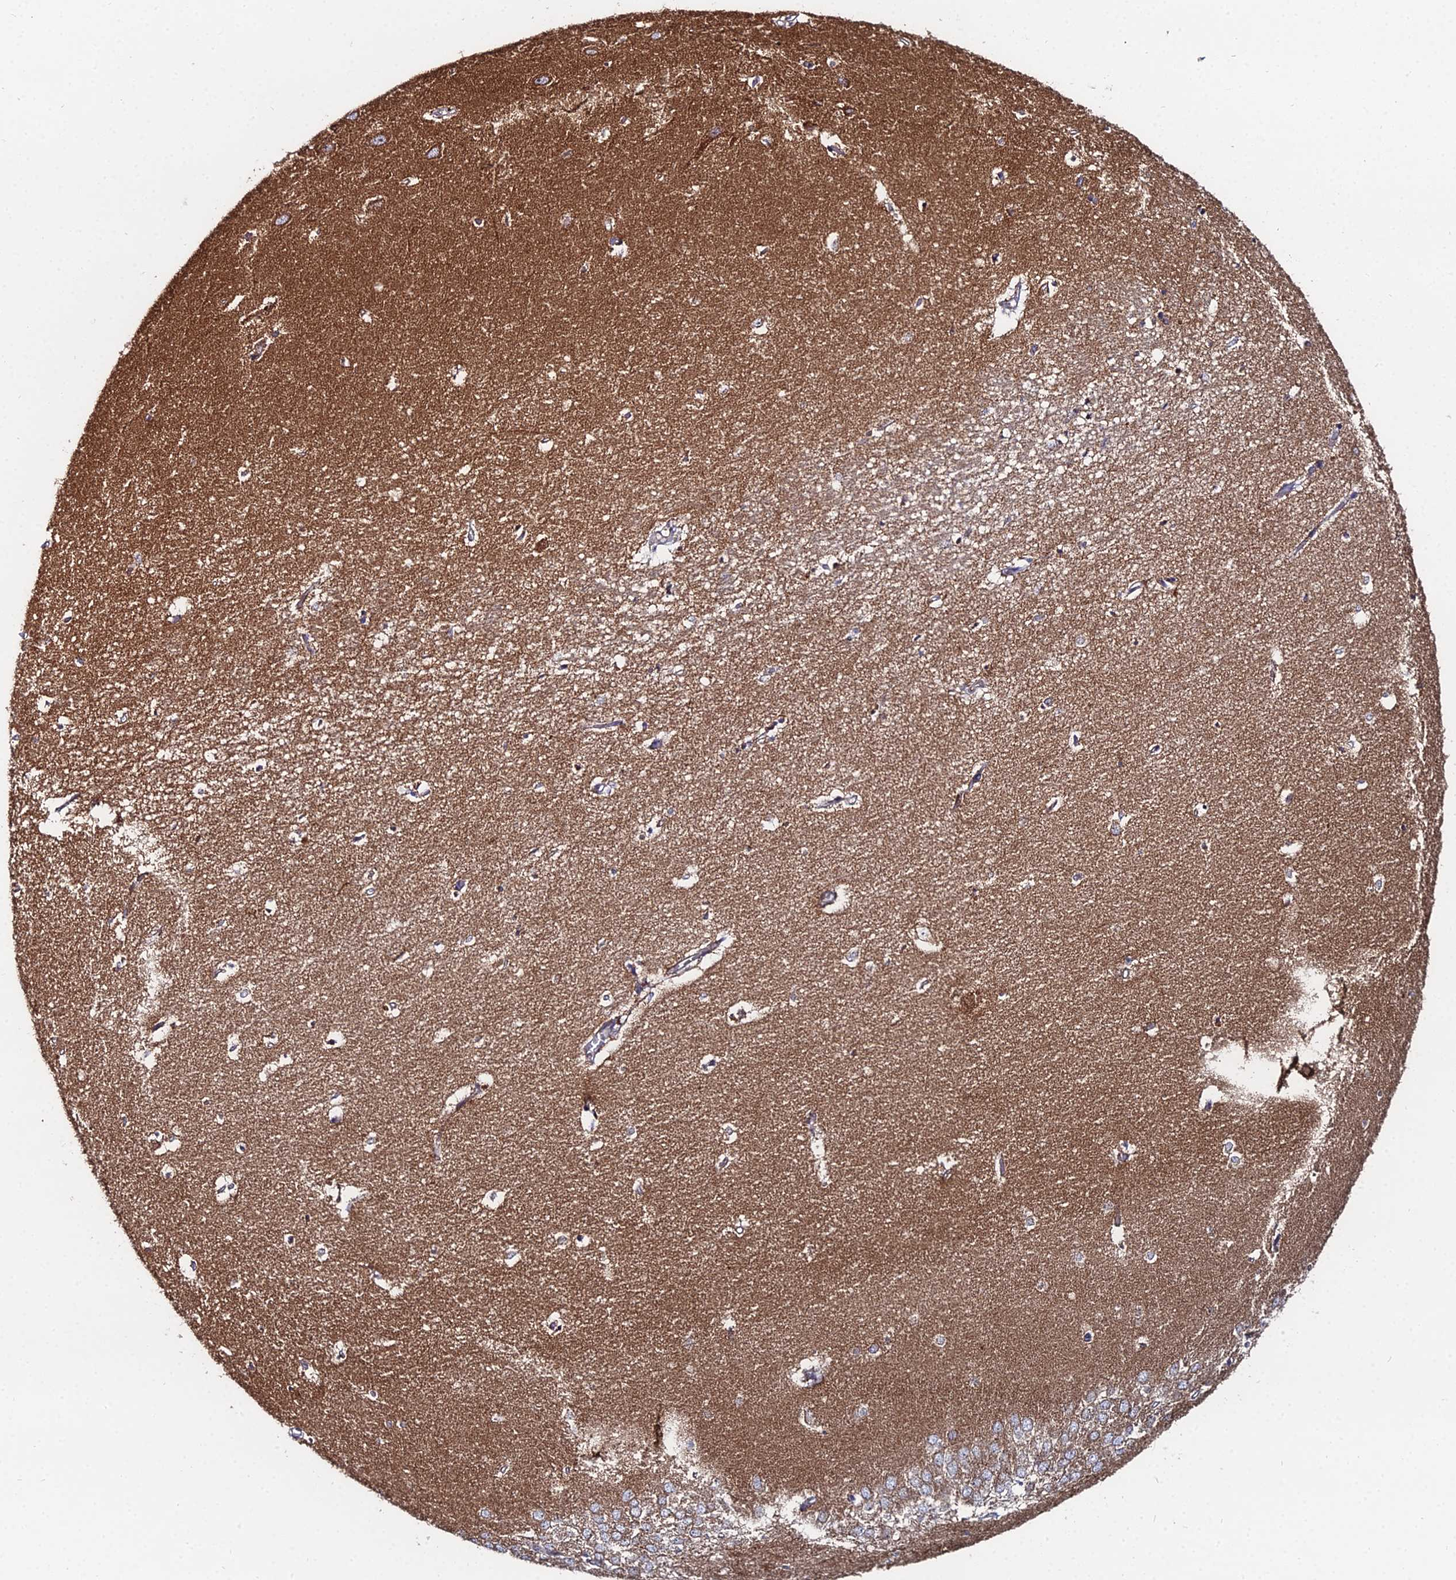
{"staining": {"intensity": "moderate", "quantity": "<25%", "location": "cytoplasmic/membranous"}, "tissue": "hippocampus", "cell_type": "Glial cells", "image_type": "normal", "snomed": [{"axis": "morphology", "description": "Normal tissue, NOS"}, {"axis": "topography", "description": "Hippocampus"}], "caption": "Glial cells demonstrate low levels of moderate cytoplasmic/membranous positivity in about <25% of cells in unremarkable human hippocampus.", "gene": "MPC1", "patient": {"sex": "female", "age": 64}}